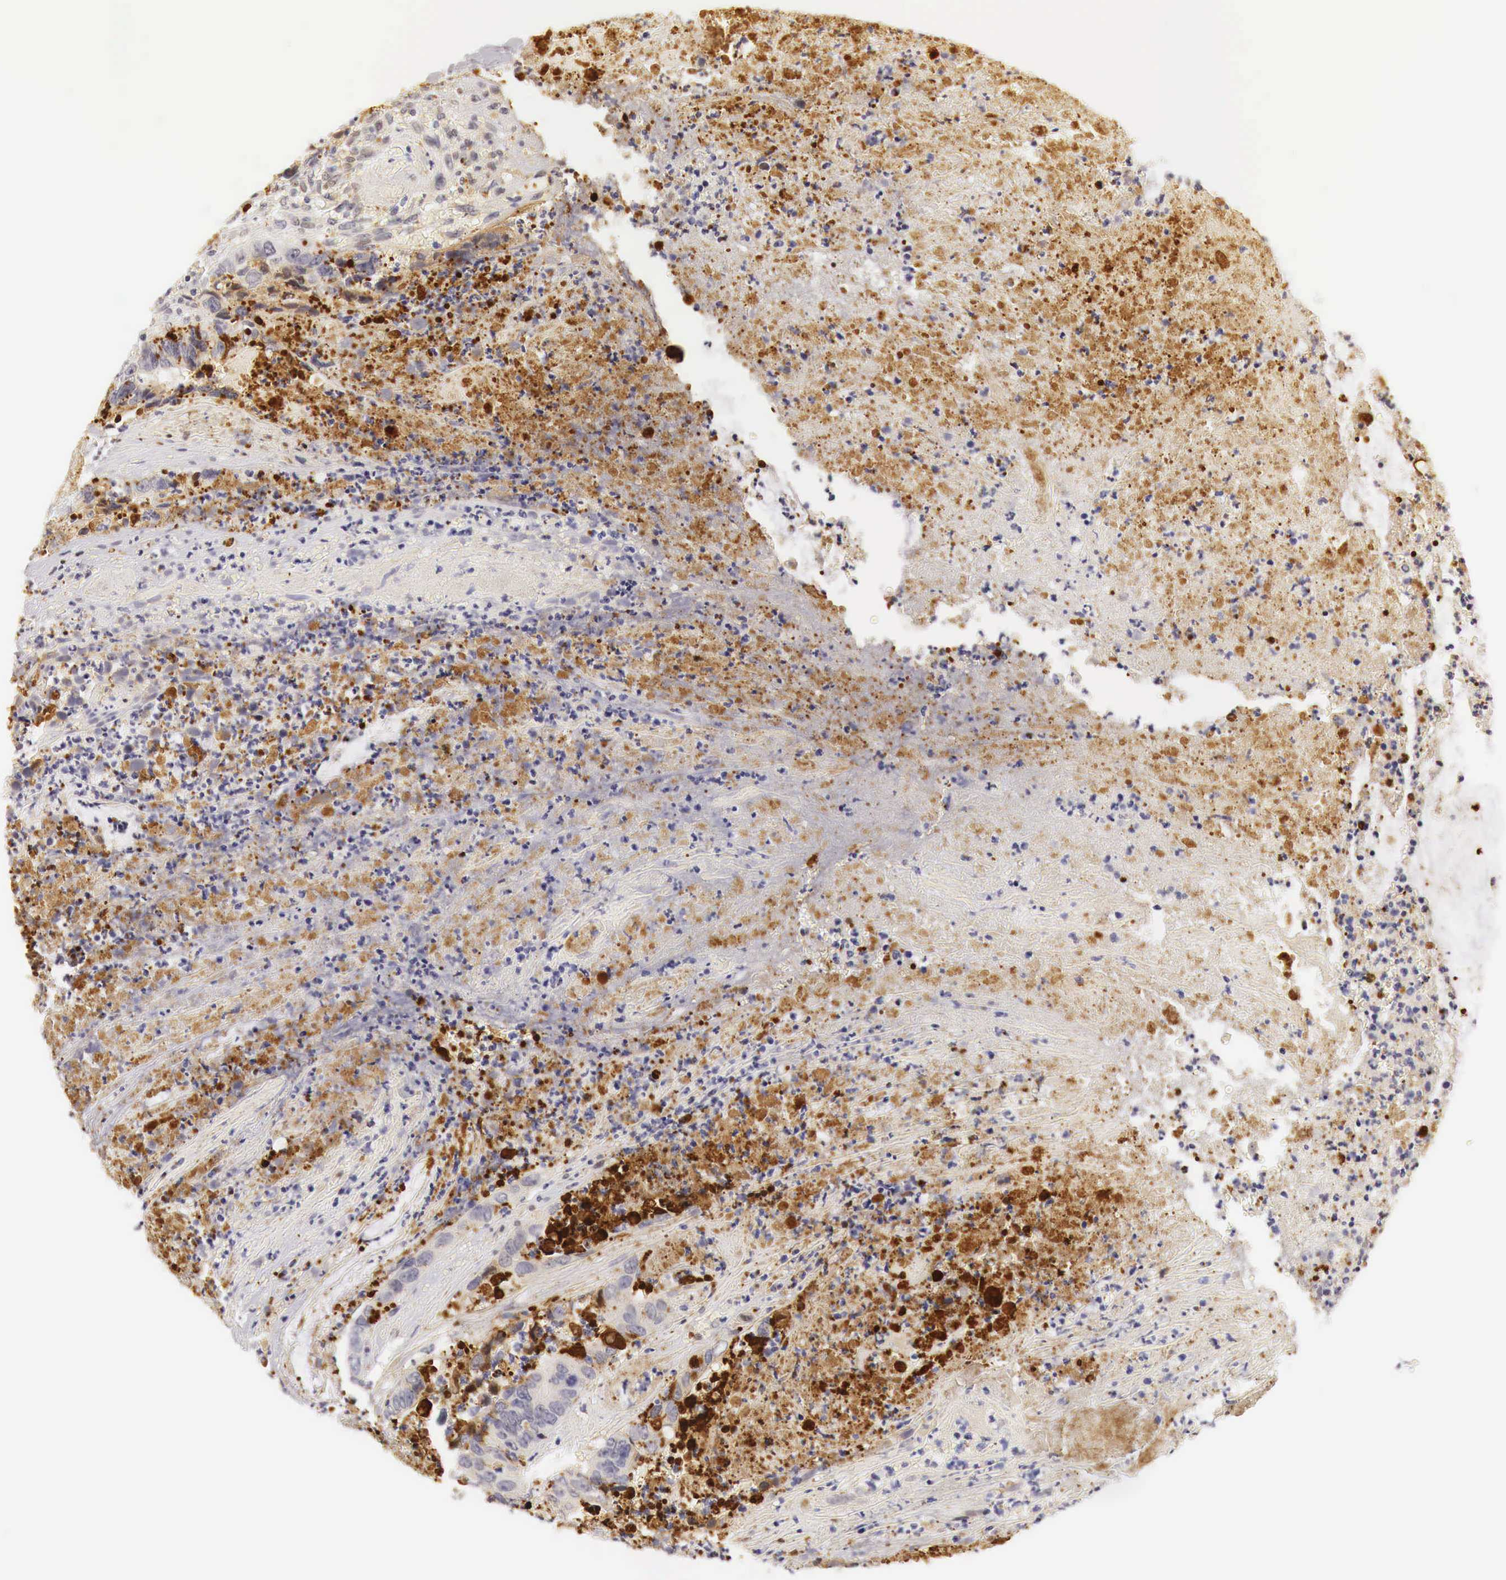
{"staining": {"intensity": "moderate", "quantity": "25%-75%", "location": "cytoplasmic/membranous"}, "tissue": "colorectal cancer", "cell_type": "Tumor cells", "image_type": "cancer", "snomed": [{"axis": "morphology", "description": "Adenocarcinoma, NOS"}, {"axis": "topography", "description": "Rectum"}], "caption": "Protein expression analysis of human colorectal adenocarcinoma reveals moderate cytoplasmic/membranous expression in approximately 25%-75% of tumor cells. (DAB (3,3'-diaminobenzidine) = brown stain, brightfield microscopy at high magnification).", "gene": "CASP3", "patient": {"sex": "female", "age": 65}}